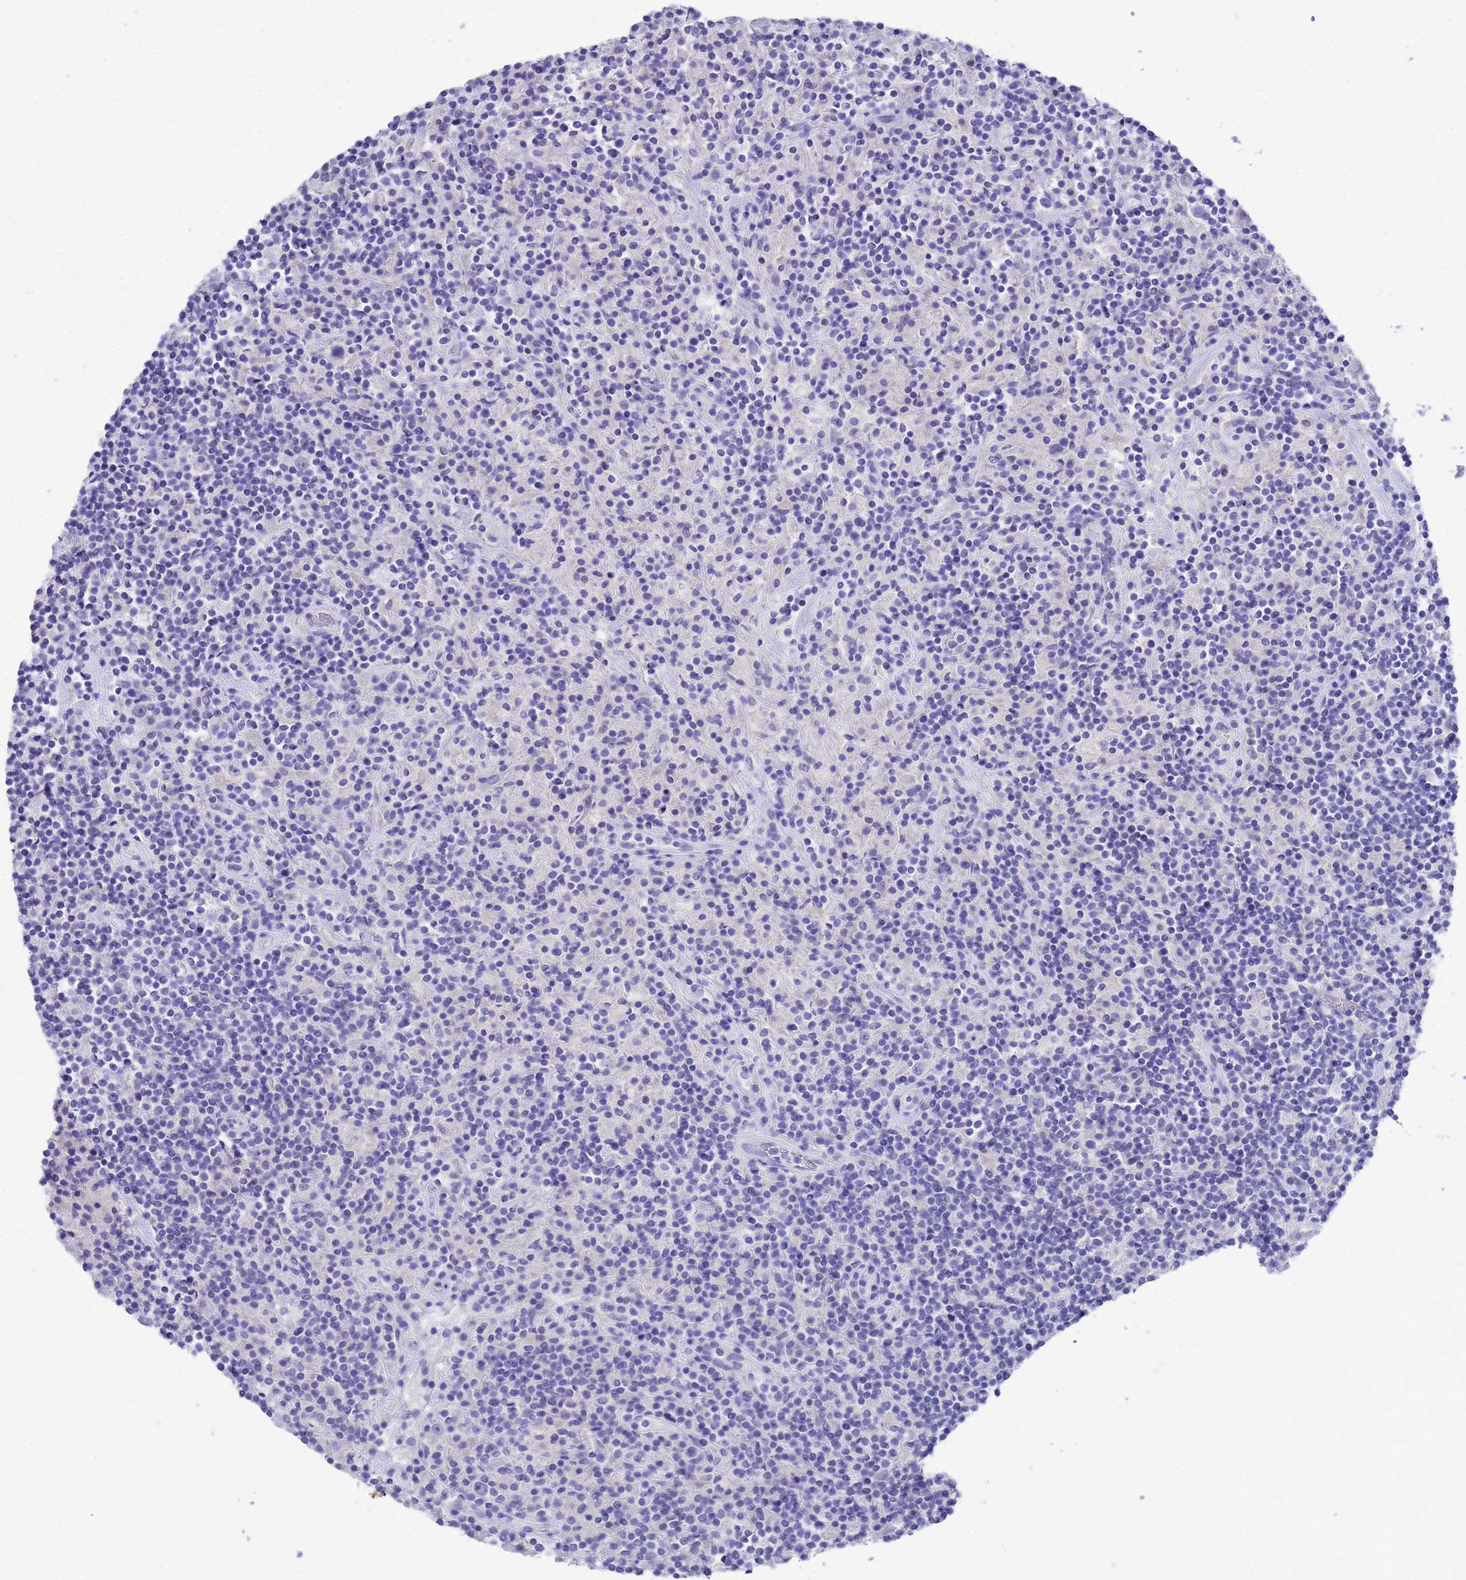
{"staining": {"intensity": "negative", "quantity": "none", "location": "none"}, "tissue": "lymphoma", "cell_type": "Tumor cells", "image_type": "cancer", "snomed": [{"axis": "morphology", "description": "Hodgkin's disease, NOS"}, {"axis": "topography", "description": "Lymph node"}], "caption": "Lymphoma was stained to show a protein in brown. There is no significant expression in tumor cells.", "gene": "MS4A13", "patient": {"sex": "male", "age": 70}}